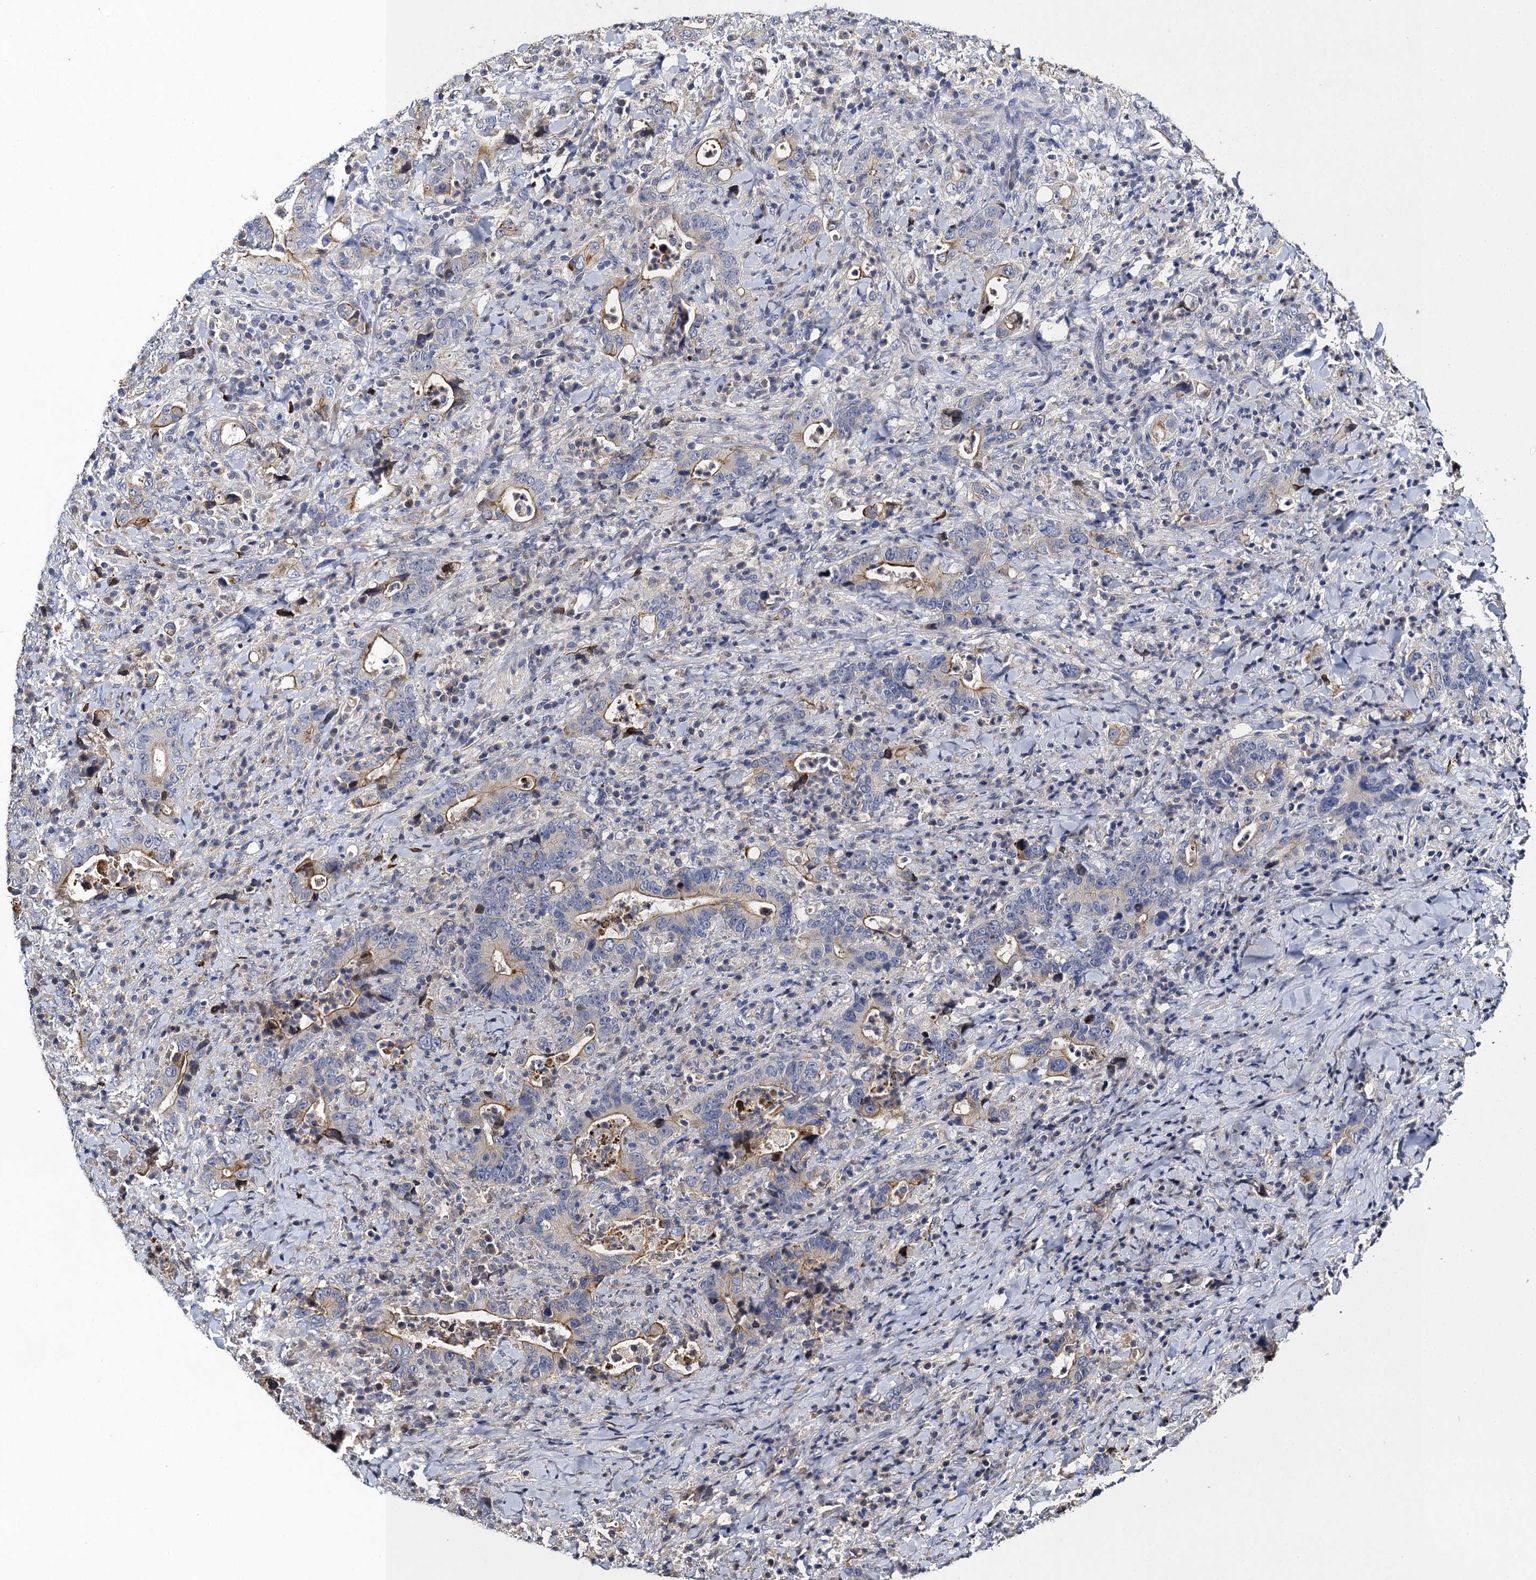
{"staining": {"intensity": "weak", "quantity": "25%-75%", "location": "cytoplasmic/membranous"}, "tissue": "colorectal cancer", "cell_type": "Tumor cells", "image_type": "cancer", "snomed": [{"axis": "morphology", "description": "Adenocarcinoma, NOS"}, {"axis": "topography", "description": "Colon"}], "caption": "Colorectal adenocarcinoma was stained to show a protein in brown. There is low levels of weak cytoplasmic/membranous expression in about 25%-75% of tumor cells.", "gene": "SLC11A2", "patient": {"sex": "female", "age": 75}}